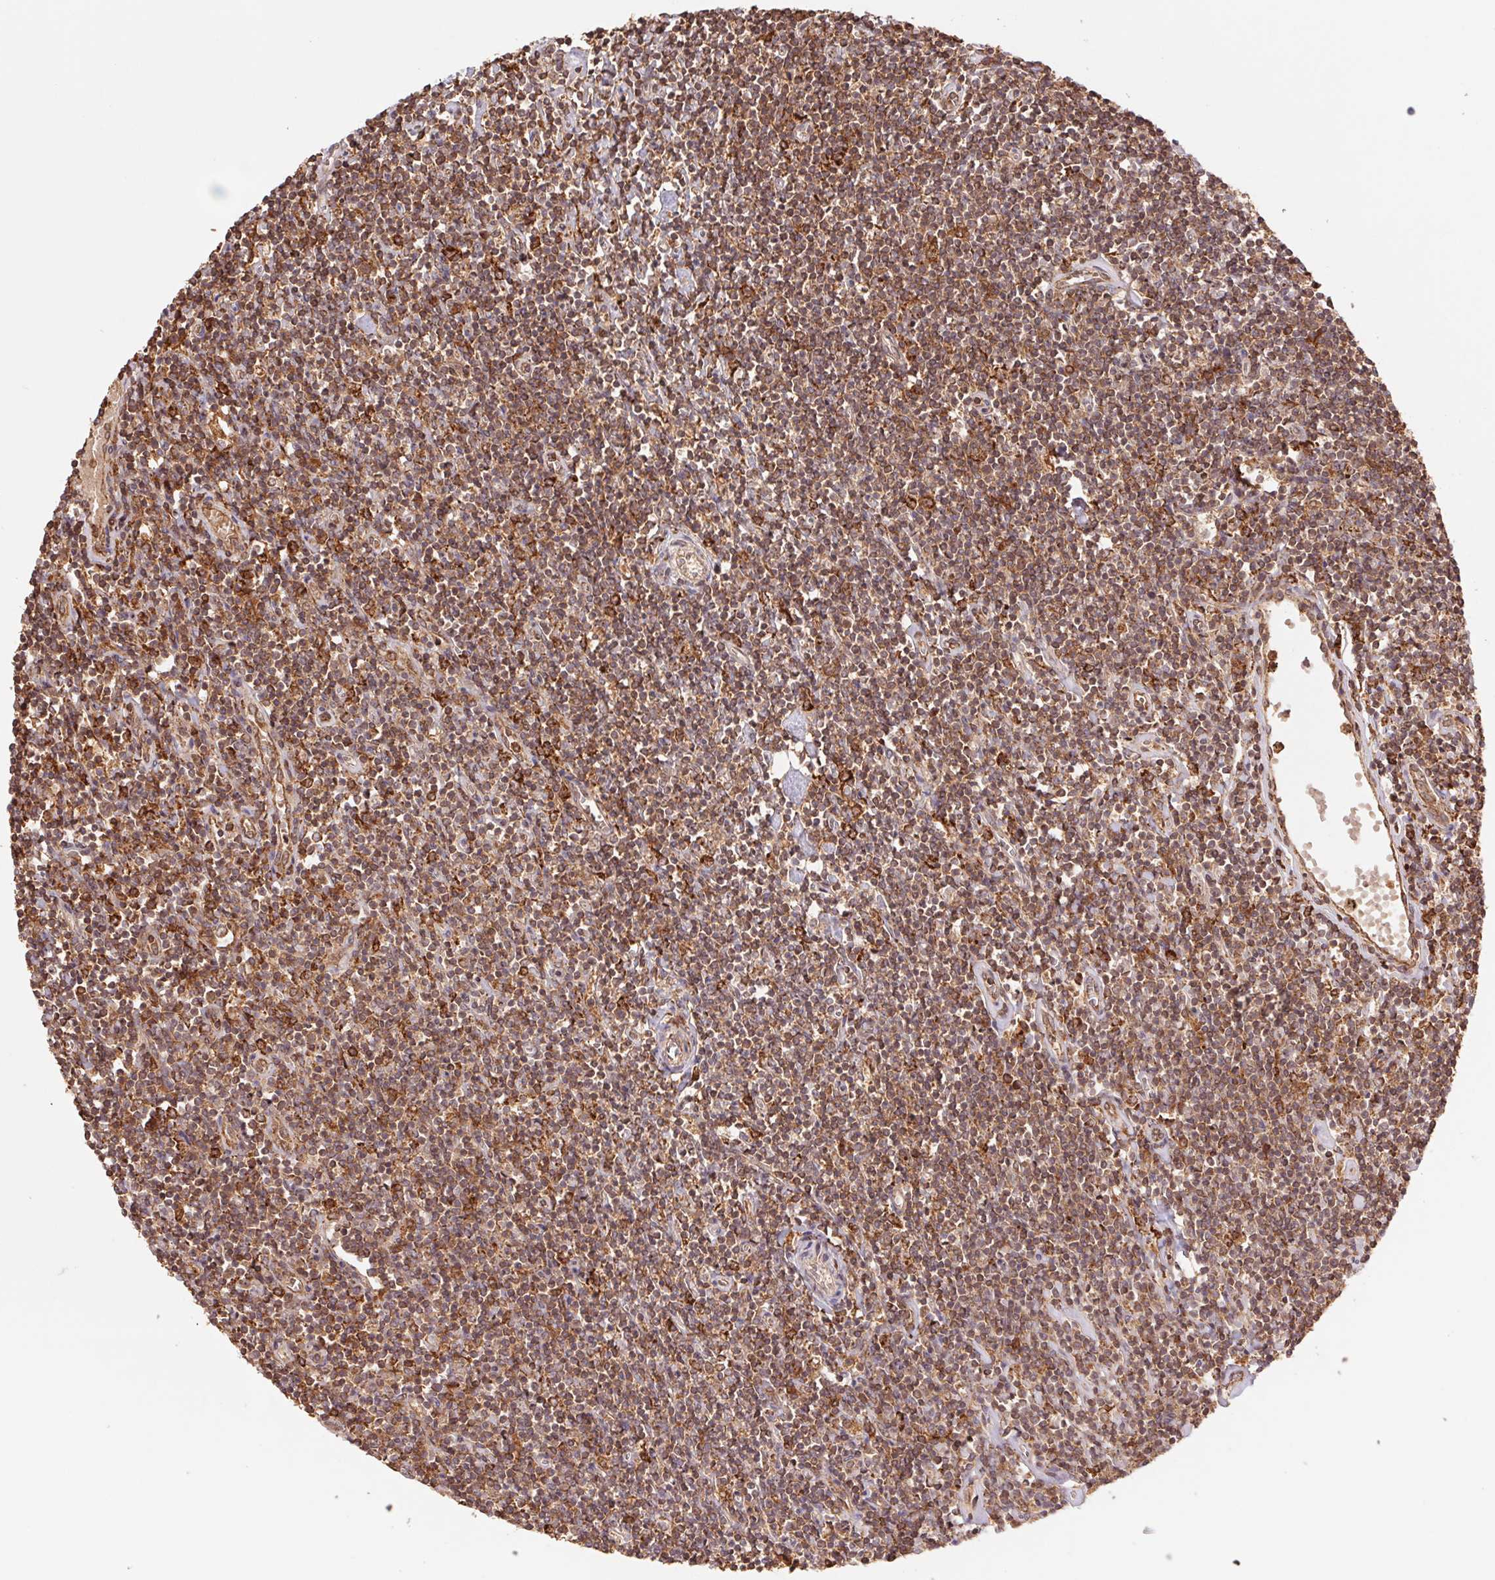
{"staining": {"intensity": "weak", "quantity": ">75%", "location": "cytoplasmic/membranous"}, "tissue": "lymphoma", "cell_type": "Tumor cells", "image_type": "cancer", "snomed": [{"axis": "morphology", "description": "Hodgkin's disease, NOS"}, {"axis": "topography", "description": "Lymph node"}], "caption": "Immunohistochemical staining of lymphoma demonstrates low levels of weak cytoplasmic/membranous protein expression in about >75% of tumor cells.", "gene": "URM1", "patient": {"sex": "male", "age": 40}}